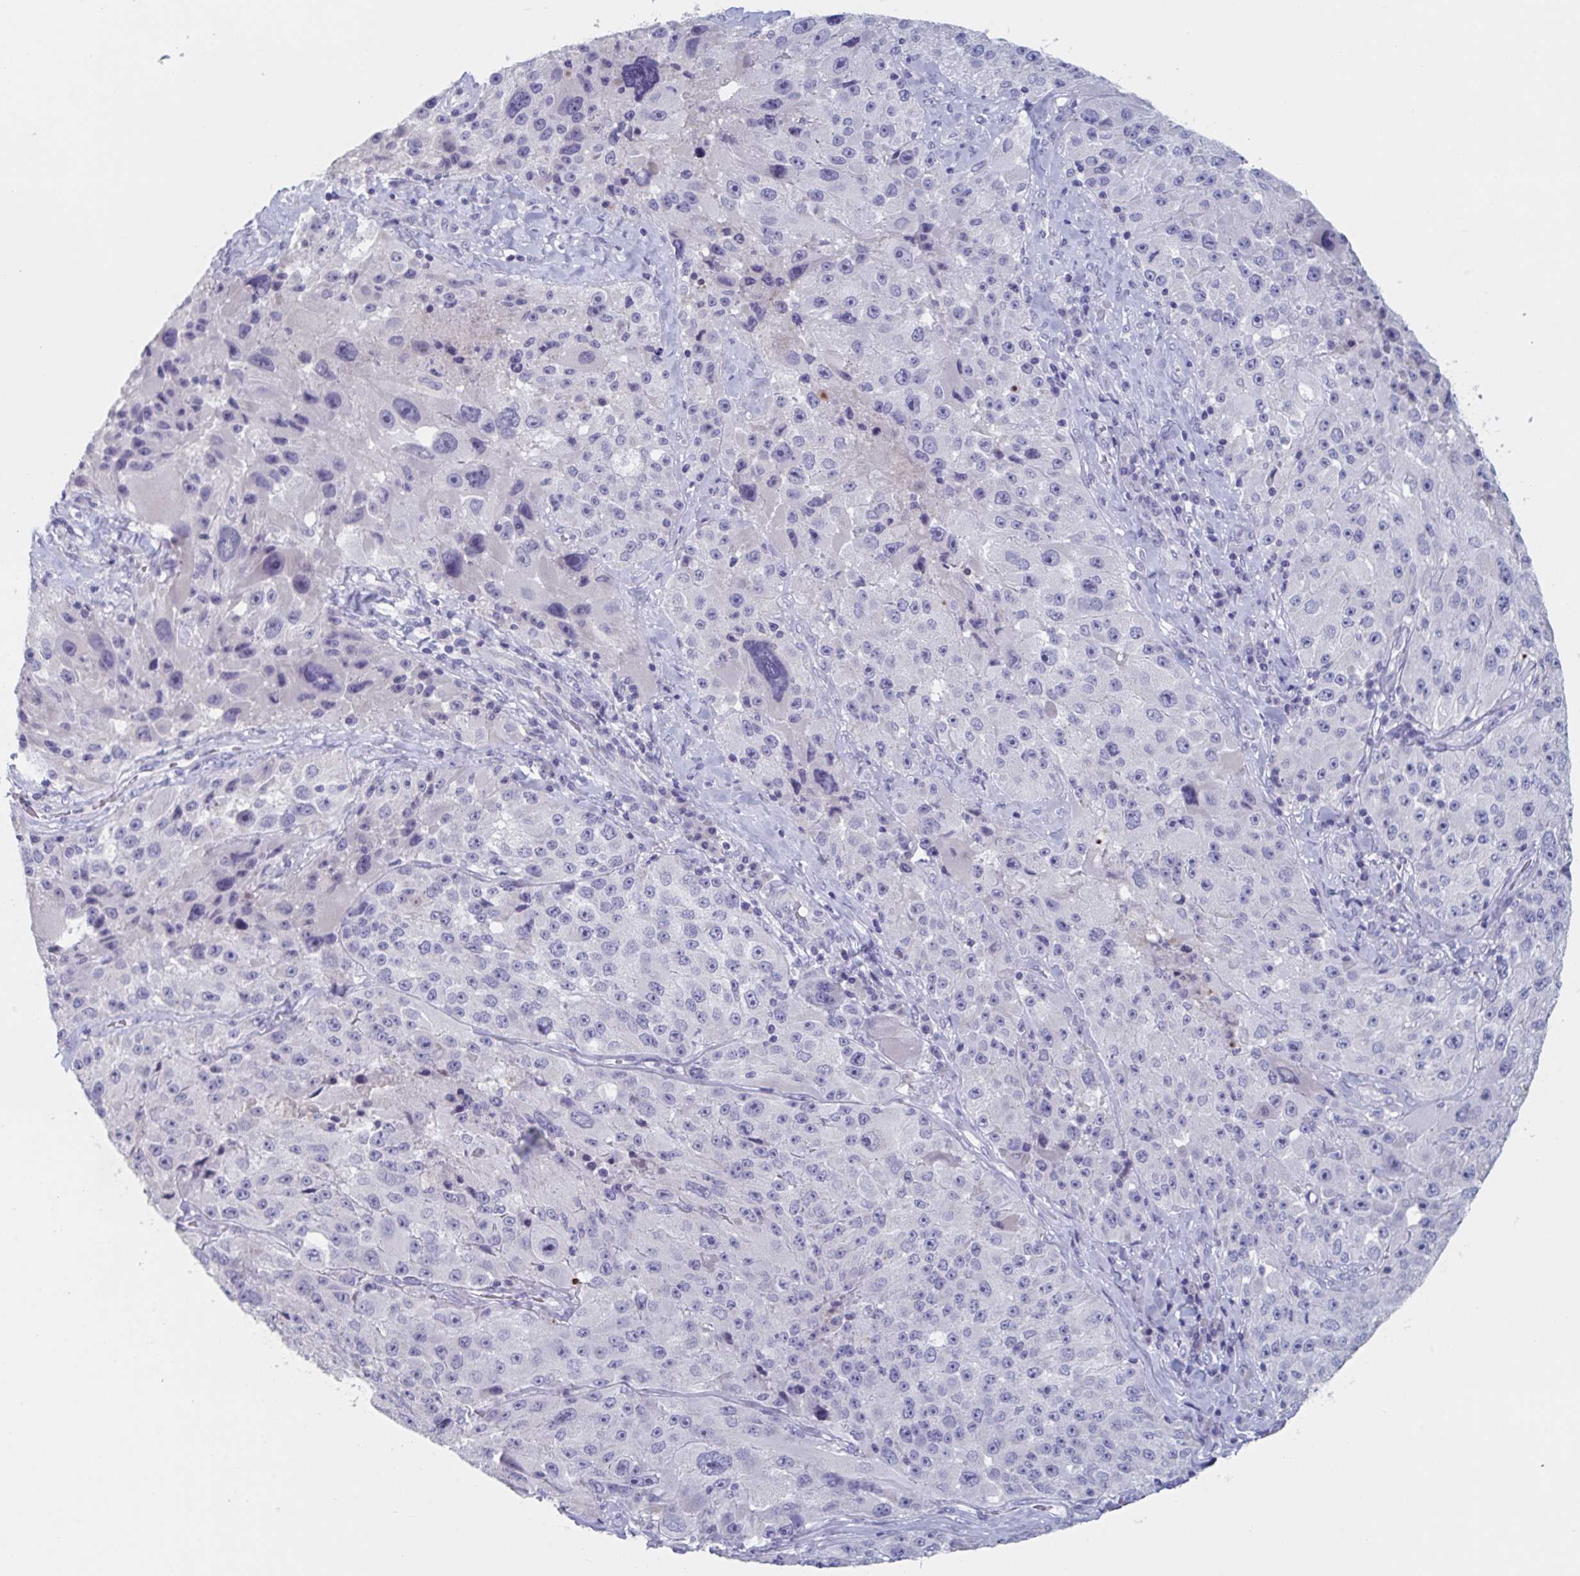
{"staining": {"intensity": "negative", "quantity": "none", "location": "none"}, "tissue": "melanoma", "cell_type": "Tumor cells", "image_type": "cancer", "snomed": [{"axis": "morphology", "description": "Malignant melanoma, Metastatic site"}, {"axis": "topography", "description": "Lymph node"}], "caption": "This is an IHC image of melanoma. There is no staining in tumor cells.", "gene": "NDUFC2", "patient": {"sex": "male", "age": 62}}